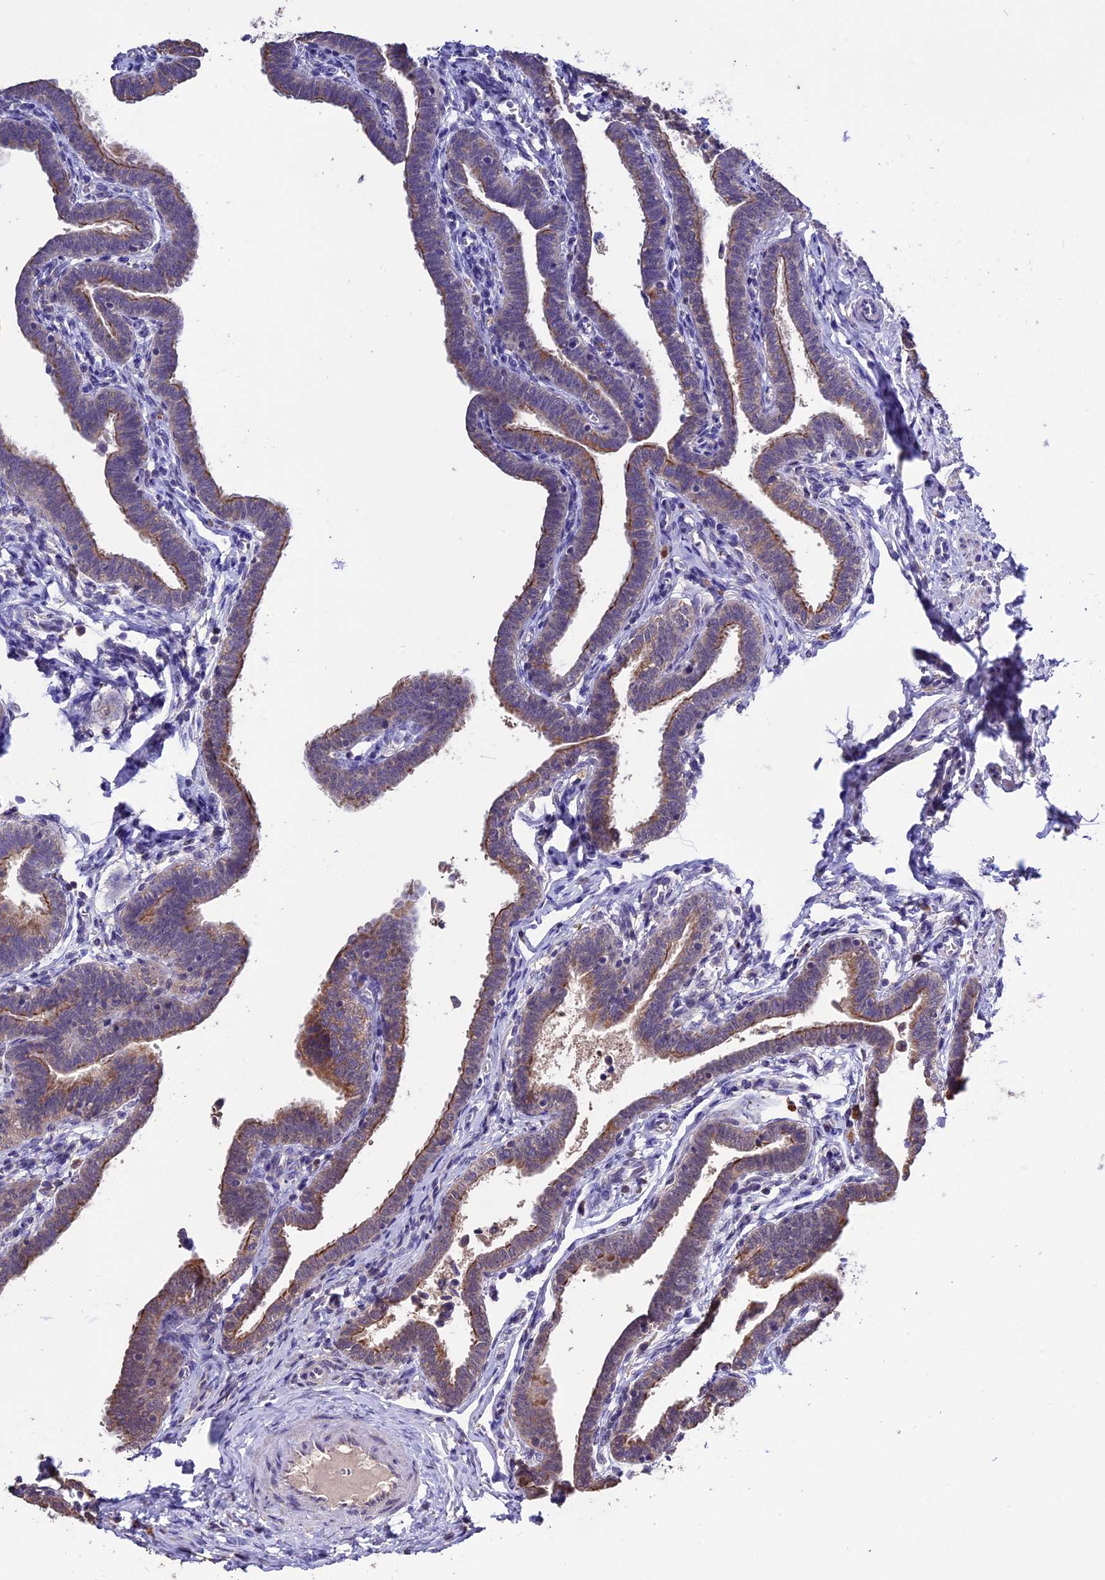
{"staining": {"intensity": "strong", "quantity": ">75%", "location": "cytoplasmic/membranous"}, "tissue": "fallopian tube", "cell_type": "Glandular cells", "image_type": "normal", "snomed": [{"axis": "morphology", "description": "Normal tissue, NOS"}, {"axis": "topography", "description": "Fallopian tube"}], "caption": "Protein expression by immunohistochemistry demonstrates strong cytoplasmic/membranous staining in approximately >75% of glandular cells in unremarkable fallopian tube.", "gene": "DIS3L", "patient": {"sex": "female", "age": 36}}